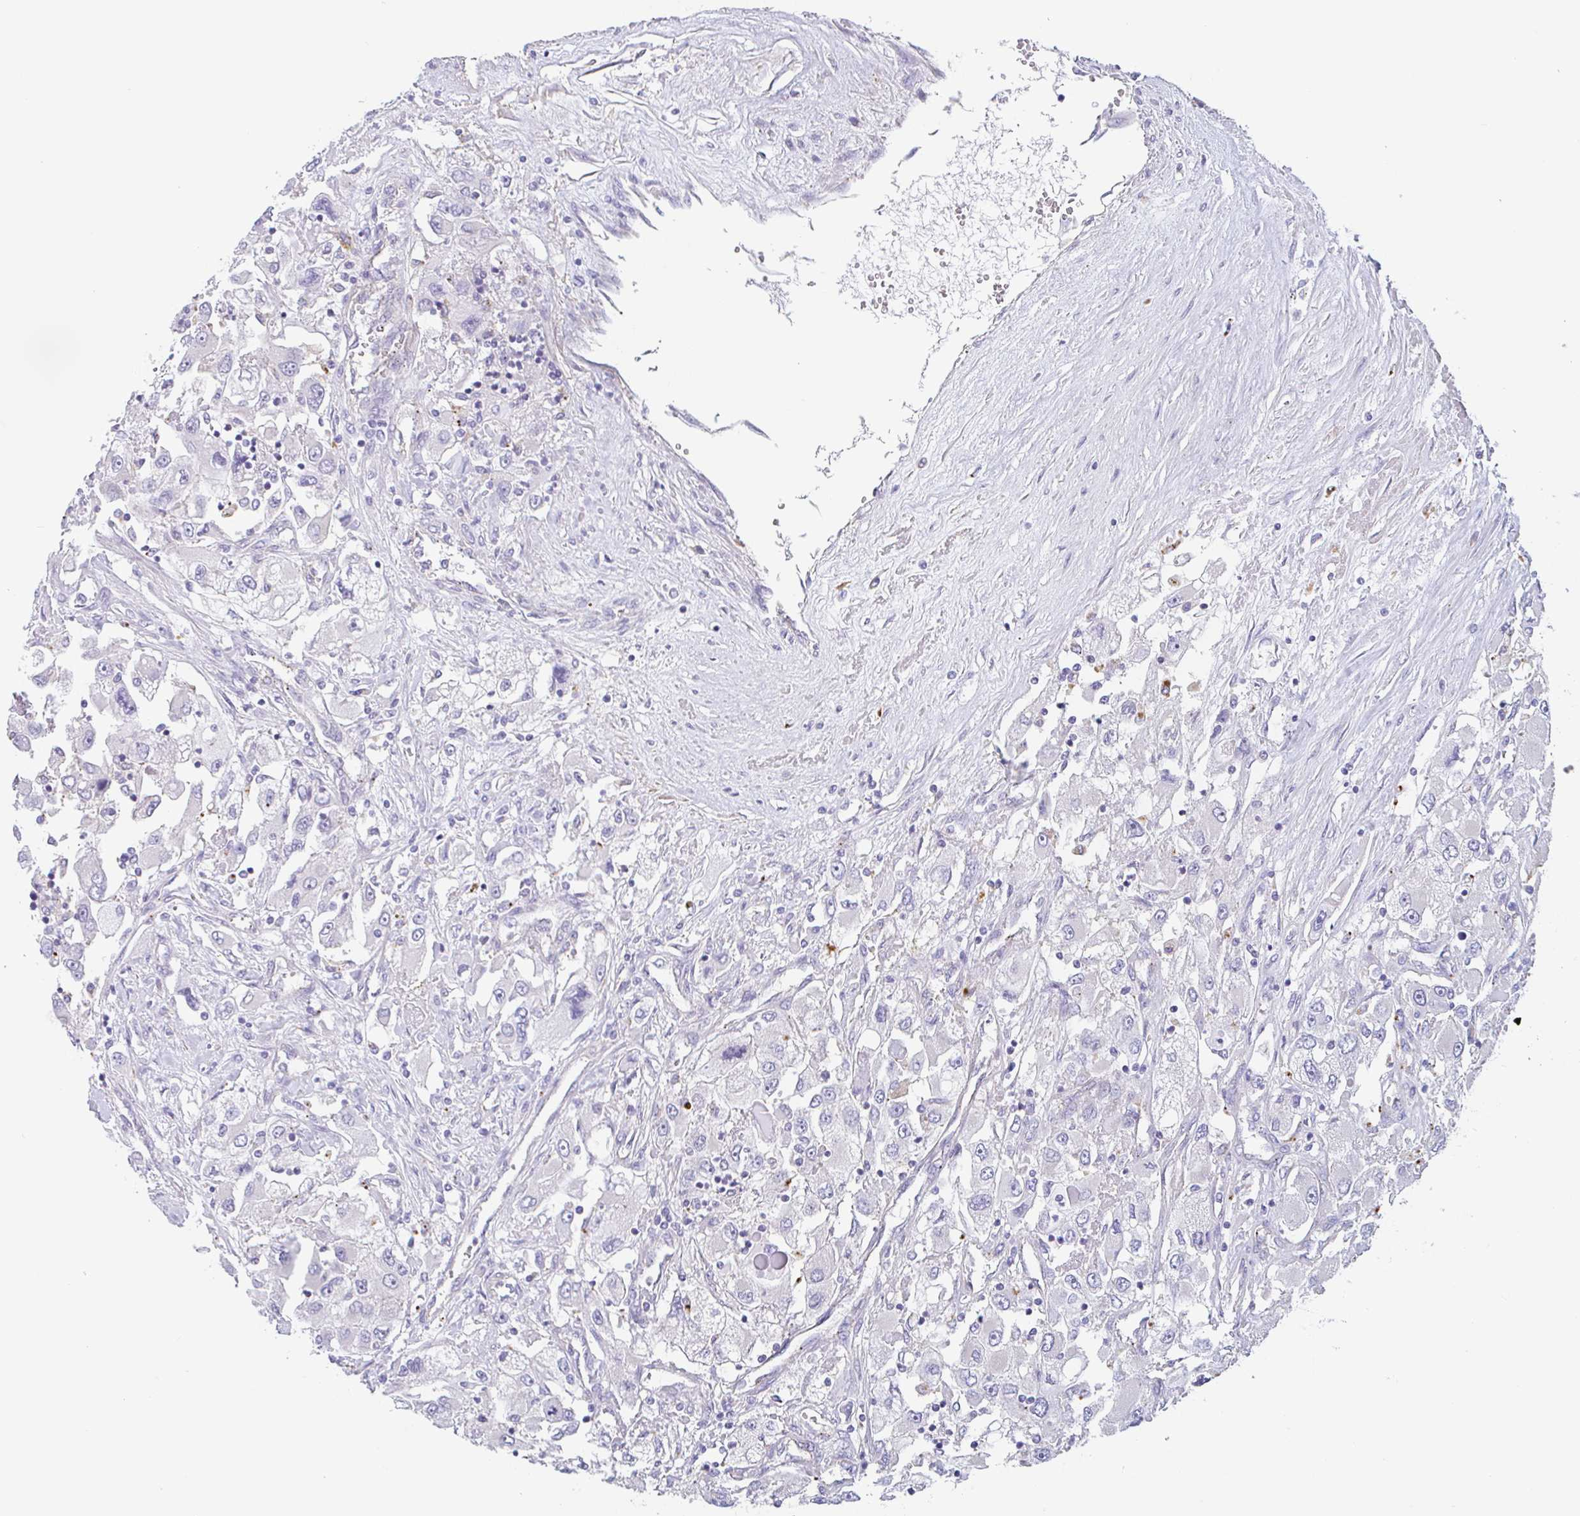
{"staining": {"intensity": "negative", "quantity": "none", "location": "none"}, "tissue": "renal cancer", "cell_type": "Tumor cells", "image_type": "cancer", "snomed": [{"axis": "morphology", "description": "Adenocarcinoma, NOS"}, {"axis": "topography", "description": "Kidney"}], "caption": "Immunohistochemistry photomicrograph of renal cancer (adenocarcinoma) stained for a protein (brown), which exhibits no positivity in tumor cells.", "gene": "LENG9", "patient": {"sex": "female", "age": 52}}